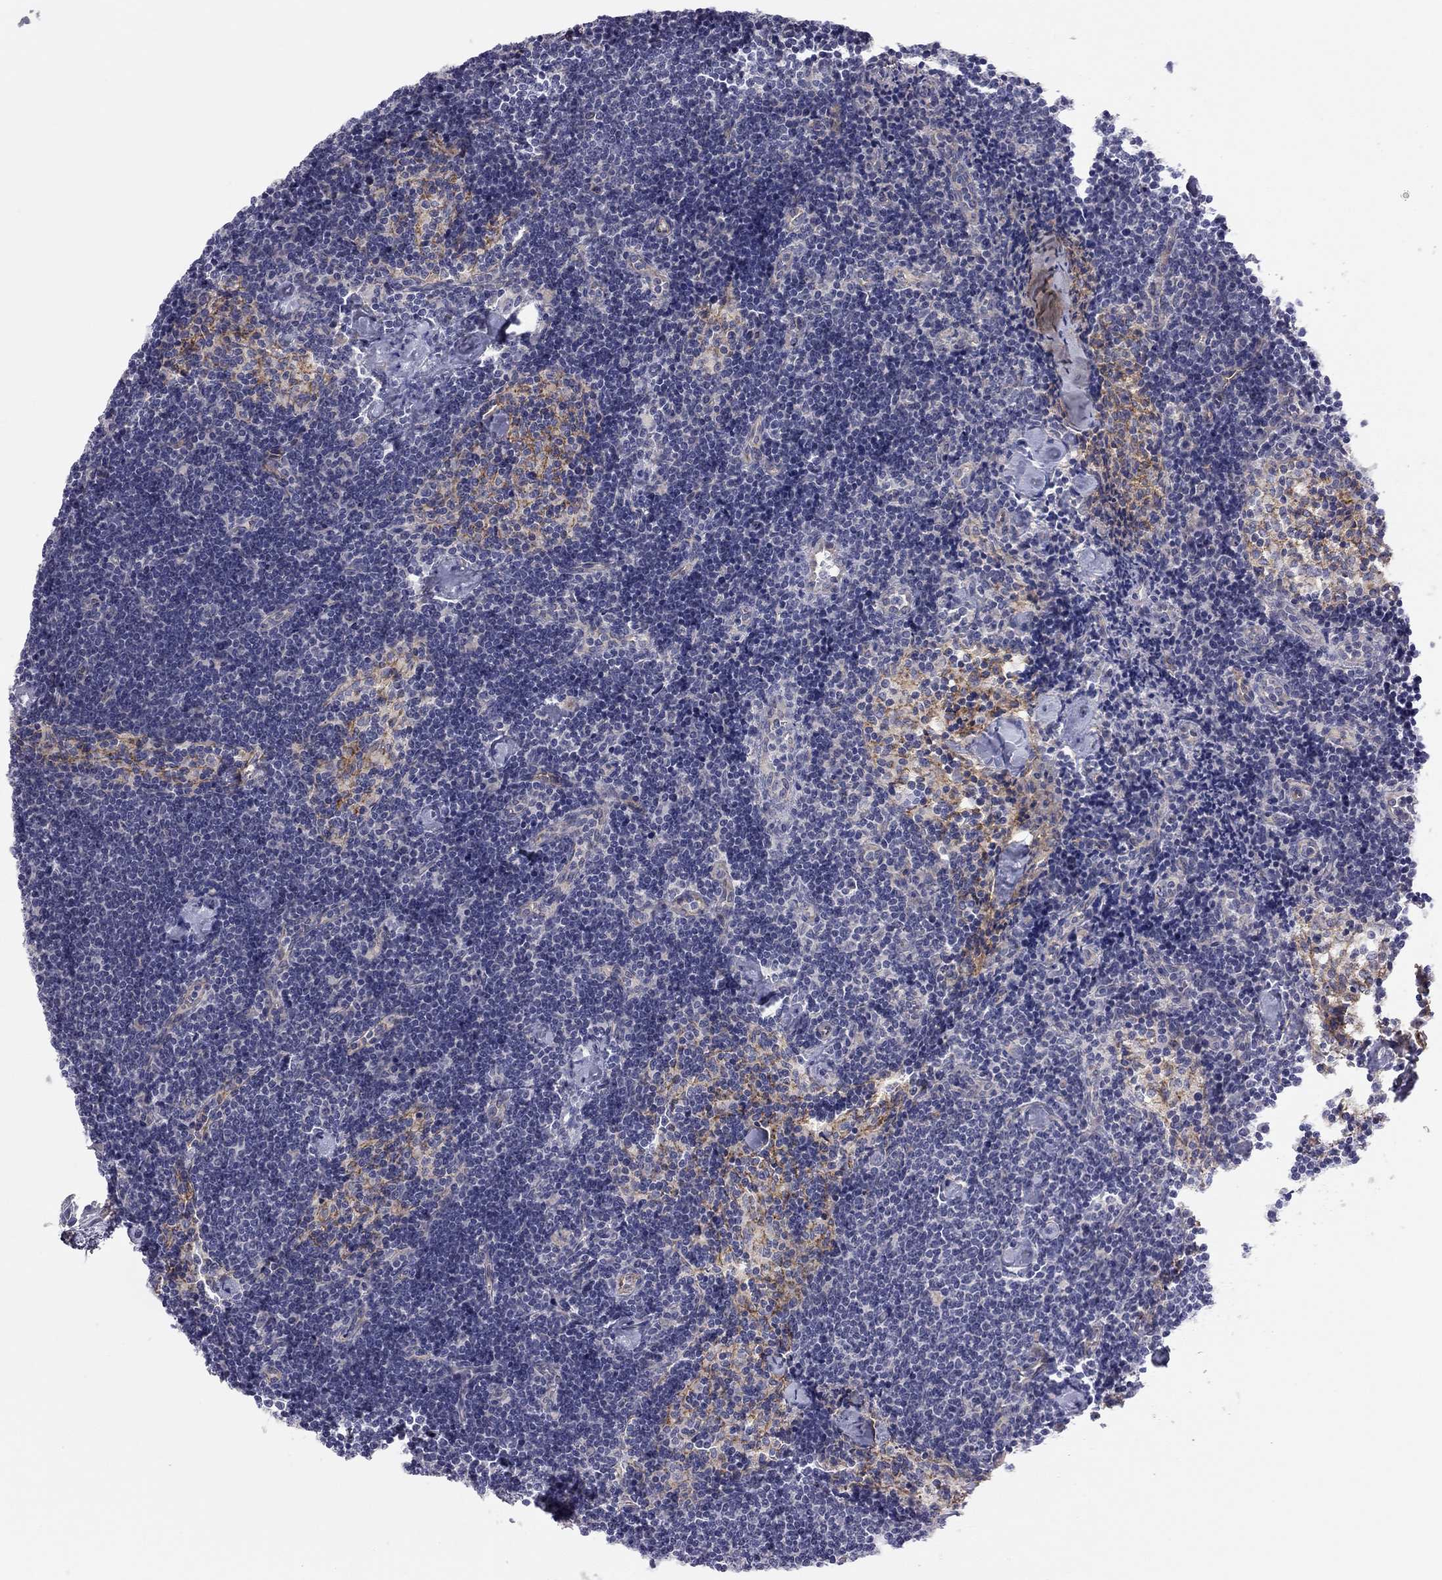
{"staining": {"intensity": "negative", "quantity": "none", "location": "none"}, "tissue": "lymph node", "cell_type": "Germinal center cells", "image_type": "normal", "snomed": [{"axis": "morphology", "description": "Normal tissue, NOS"}, {"axis": "topography", "description": "Lymph node"}], "caption": "IHC of benign lymph node shows no staining in germinal center cells.", "gene": "GPRC5B", "patient": {"sex": "female", "age": 42}}